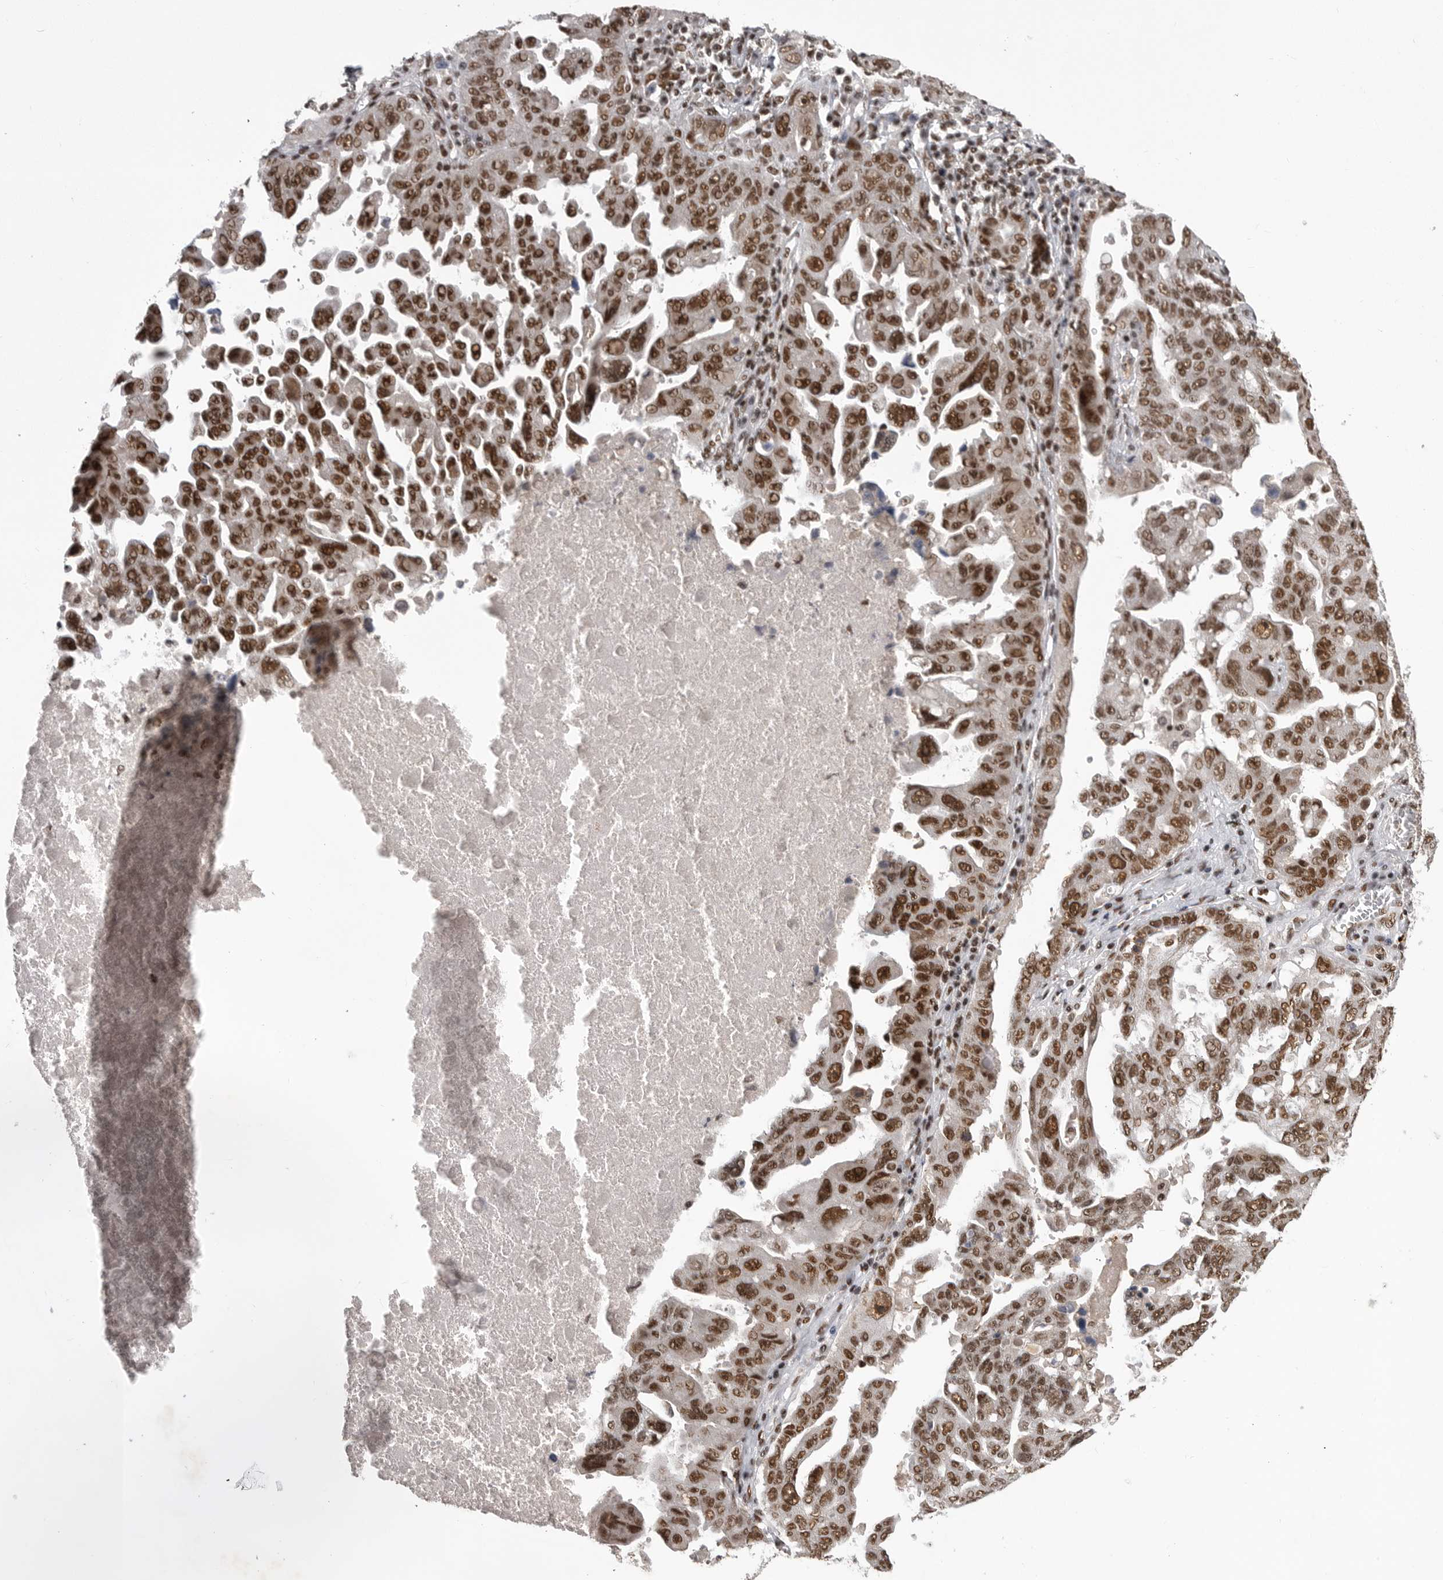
{"staining": {"intensity": "strong", "quantity": ">75%", "location": "nuclear"}, "tissue": "ovarian cancer", "cell_type": "Tumor cells", "image_type": "cancer", "snomed": [{"axis": "morphology", "description": "Carcinoma, endometroid"}, {"axis": "topography", "description": "Ovary"}], "caption": "Immunohistochemistry micrograph of neoplastic tissue: human ovarian cancer stained using IHC reveals high levels of strong protein expression localized specifically in the nuclear of tumor cells, appearing as a nuclear brown color.", "gene": "PPP1R8", "patient": {"sex": "female", "age": 62}}